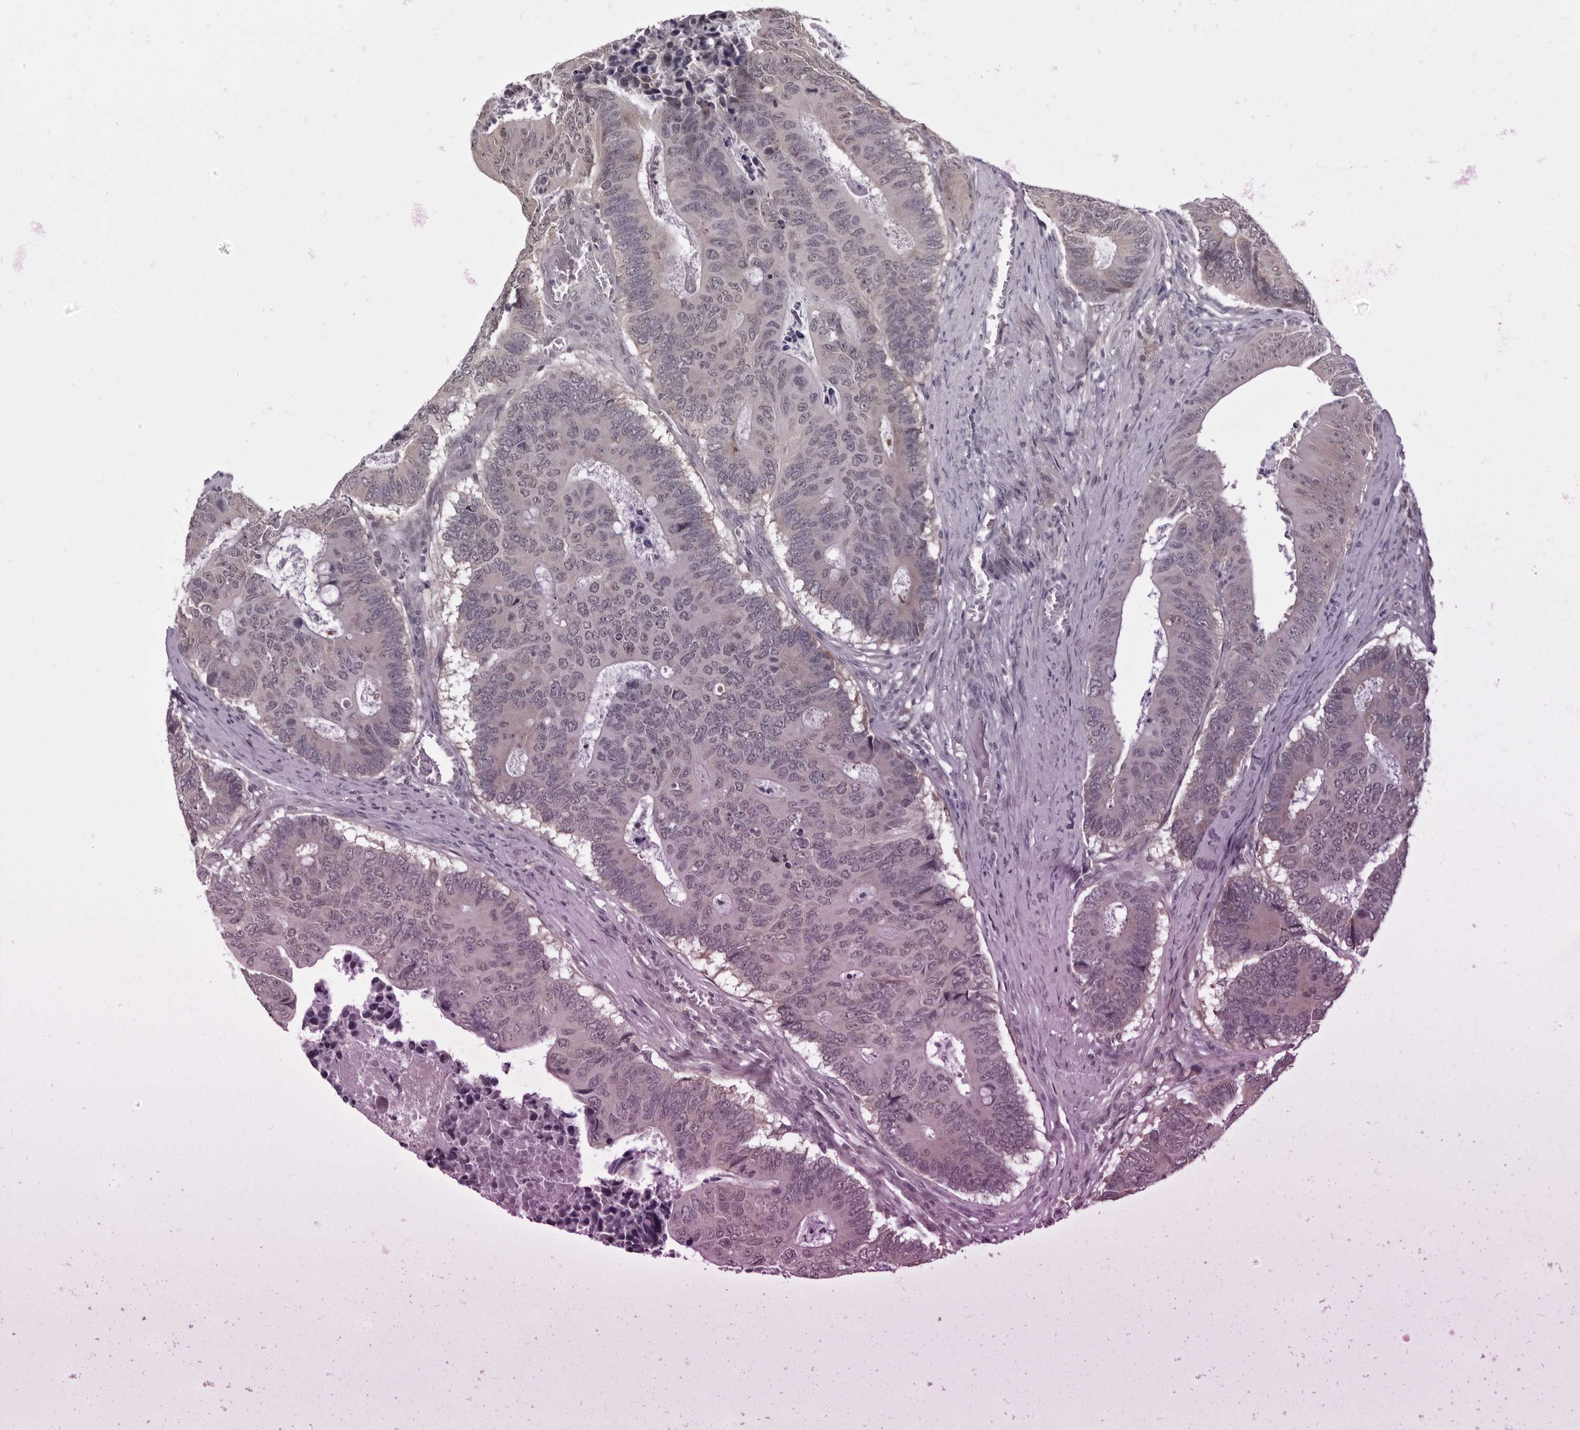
{"staining": {"intensity": "negative", "quantity": "none", "location": "none"}, "tissue": "colorectal cancer", "cell_type": "Tumor cells", "image_type": "cancer", "snomed": [{"axis": "morphology", "description": "Adenocarcinoma, NOS"}, {"axis": "topography", "description": "Colon"}], "caption": "This histopathology image is of adenocarcinoma (colorectal) stained with immunohistochemistry to label a protein in brown with the nuclei are counter-stained blue. There is no staining in tumor cells.", "gene": "PRUNE1", "patient": {"sex": "male", "age": 87}}